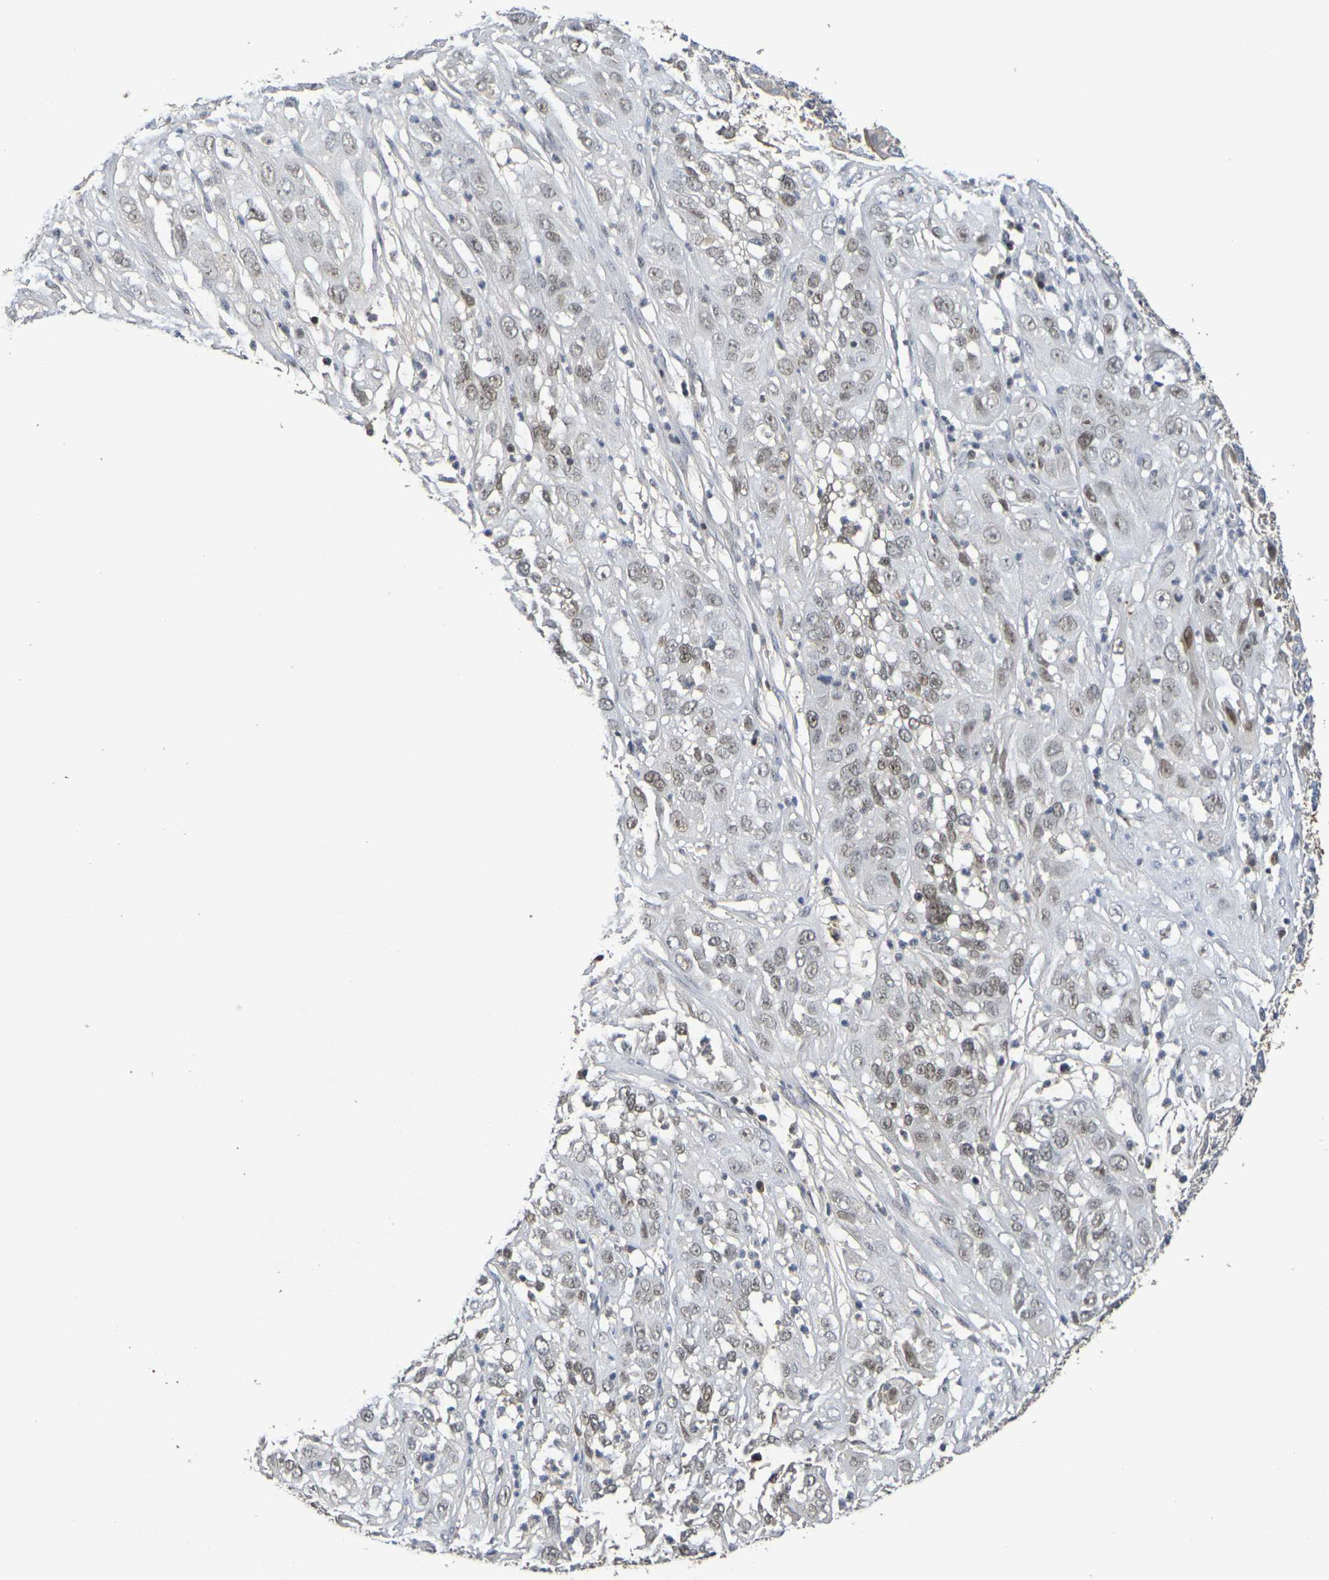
{"staining": {"intensity": "moderate", "quantity": ">75%", "location": "nuclear"}, "tissue": "cervical cancer", "cell_type": "Tumor cells", "image_type": "cancer", "snomed": [{"axis": "morphology", "description": "Squamous cell carcinoma, NOS"}, {"axis": "topography", "description": "Cervix"}], "caption": "Immunohistochemical staining of human cervical cancer reveals medium levels of moderate nuclear protein positivity in approximately >75% of tumor cells.", "gene": "TERF2", "patient": {"sex": "female", "age": 32}}